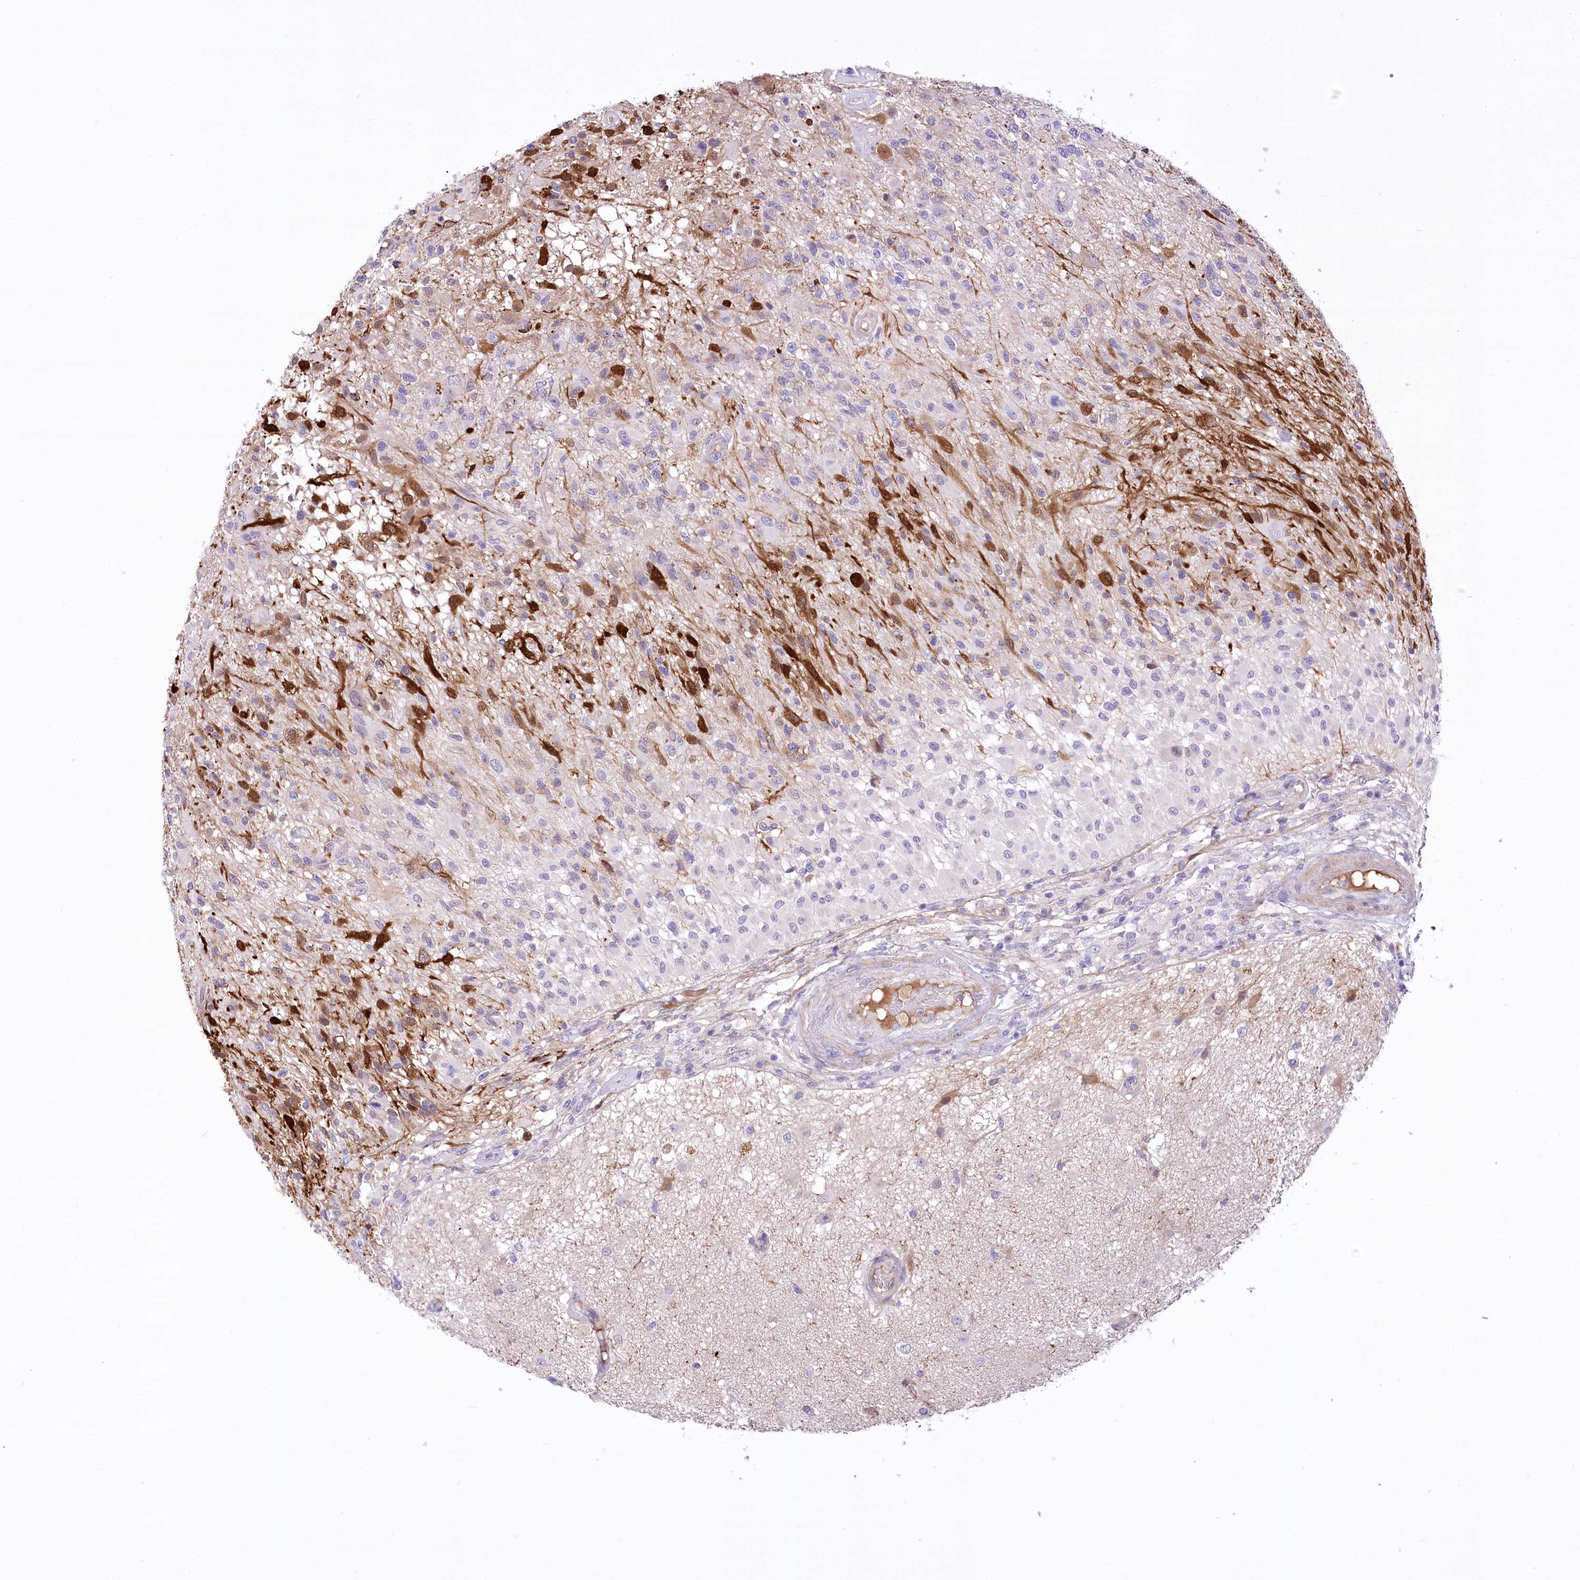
{"staining": {"intensity": "moderate", "quantity": "<25%", "location": "cytoplasmic/membranous,nuclear"}, "tissue": "glioma", "cell_type": "Tumor cells", "image_type": "cancer", "snomed": [{"axis": "morphology", "description": "Glioma, malignant, High grade"}, {"axis": "morphology", "description": "Glioblastoma, NOS"}, {"axis": "topography", "description": "Brain"}], "caption": "Glioma stained with a brown dye reveals moderate cytoplasmic/membranous and nuclear positive staining in approximately <25% of tumor cells.", "gene": "CEP164", "patient": {"sex": "male", "age": 60}}